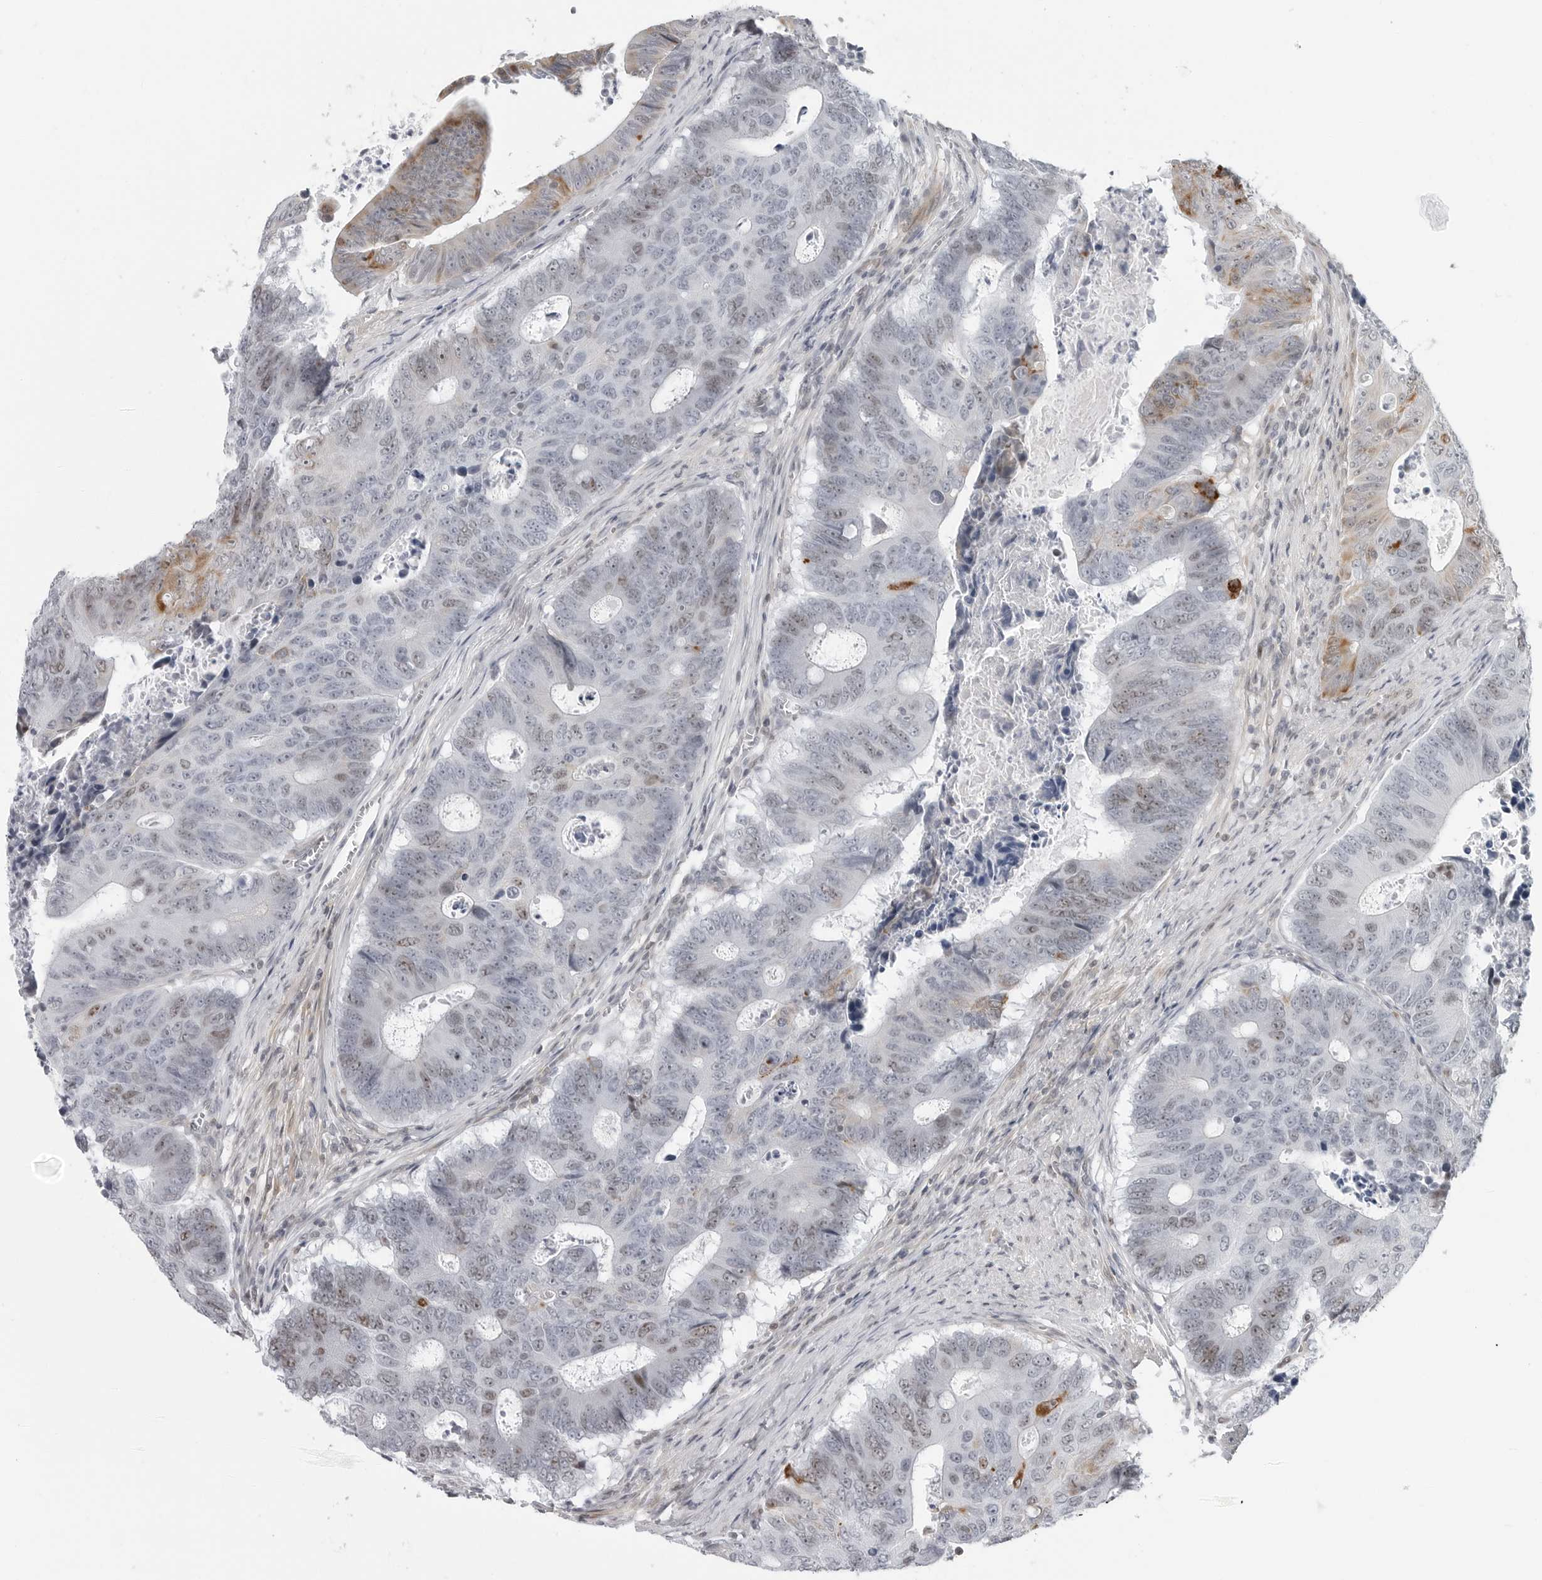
{"staining": {"intensity": "moderate", "quantity": "<25%", "location": "cytoplasmic/membranous,nuclear"}, "tissue": "colorectal cancer", "cell_type": "Tumor cells", "image_type": "cancer", "snomed": [{"axis": "morphology", "description": "Adenocarcinoma, NOS"}, {"axis": "topography", "description": "Colon"}], "caption": "Colorectal cancer tissue displays moderate cytoplasmic/membranous and nuclear positivity in approximately <25% of tumor cells, visualized by immunohistochemistry.", "gene": "FAM135B", "patient": {"sex": "male", "age": 87}}